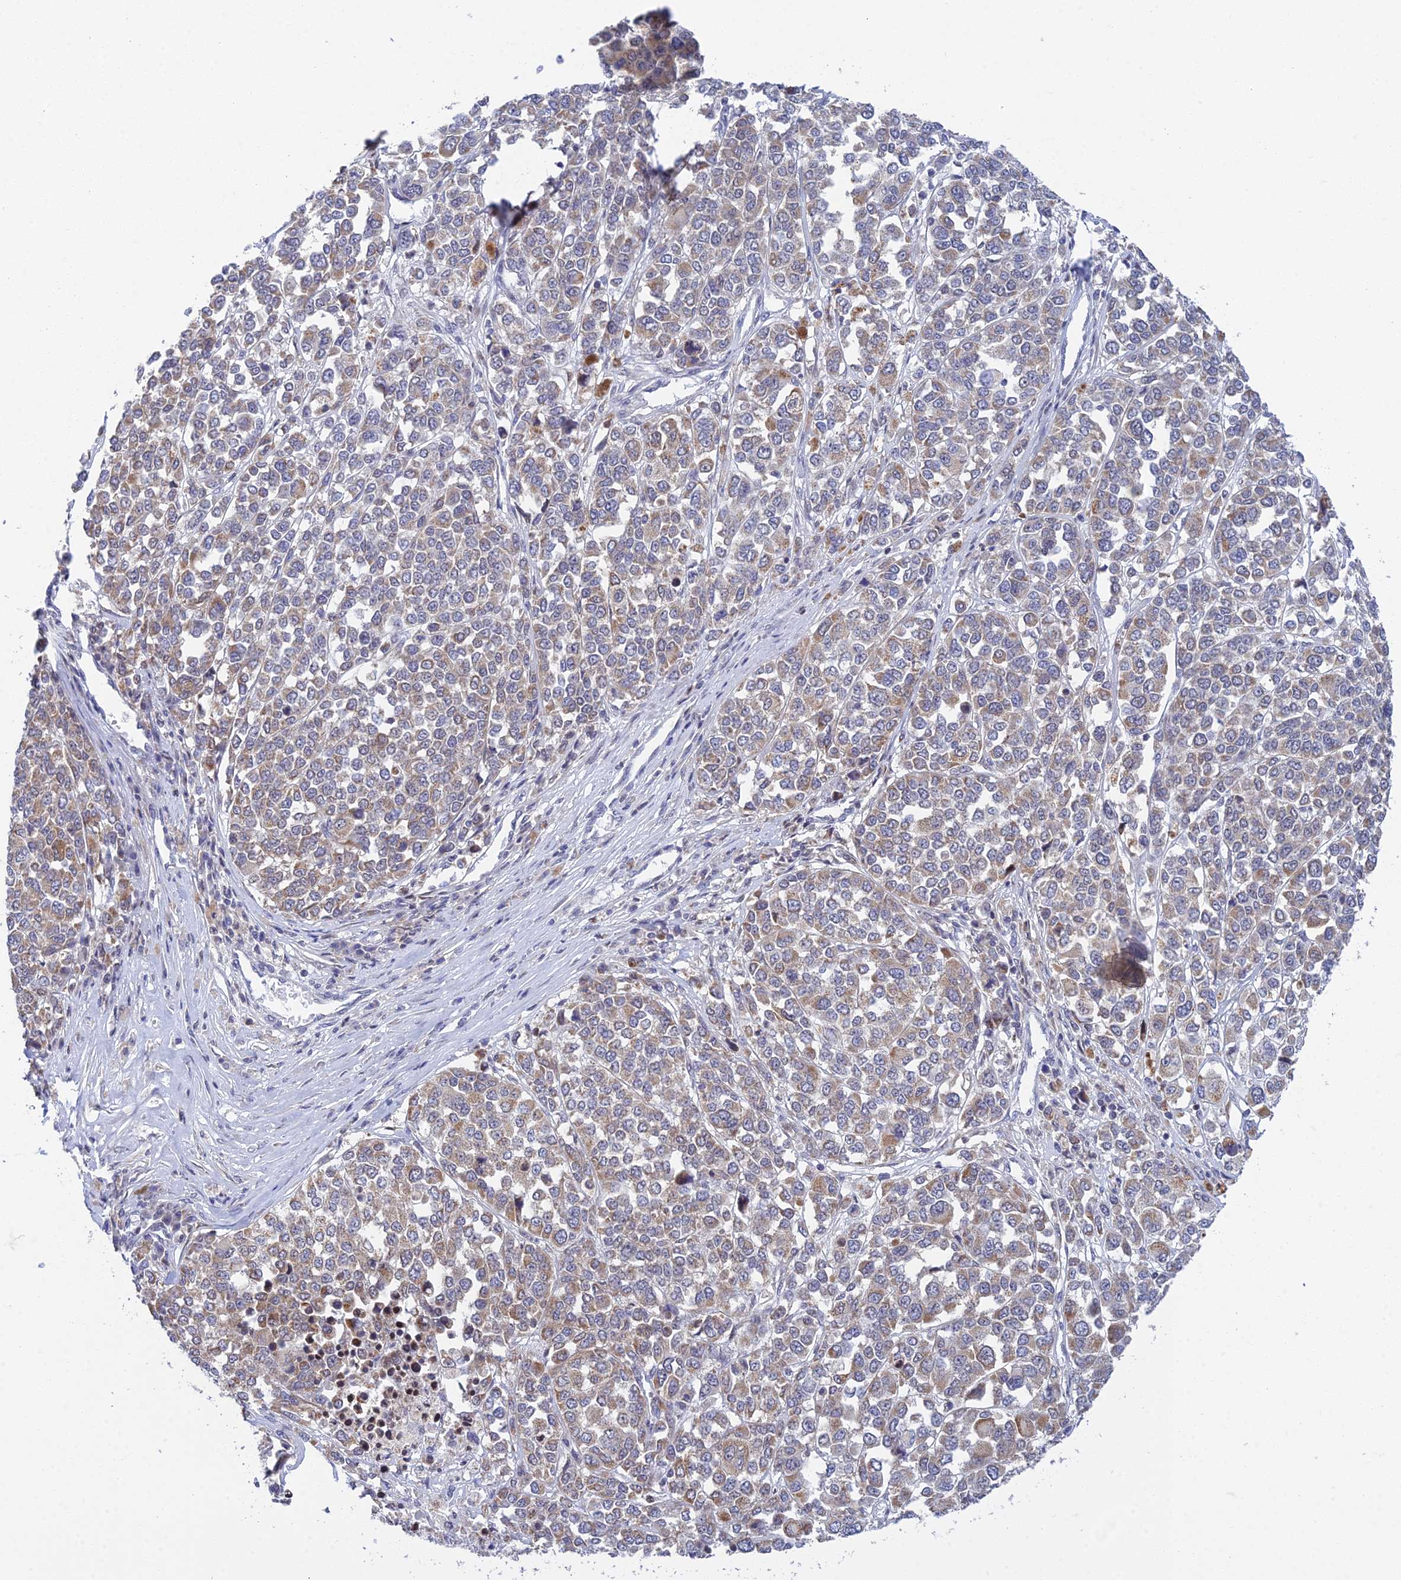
{"staining": {"intensity": "moderate", "quantity": "25%-75%", "location": "cytoplasmic/membranous"}, "tissue": "melanoma", "cell_type": "Tumor cells", "image_type": "cancer", "snomed": [{"axis": "morphology", "description": "Malignant melanoma, Metastatic site"}, {"axis": "topography", "description": "Lymph node"}], "caption": "Melanoma tissue shows moderate cytoplasmic/membranous positivity in about 25%-75% of tumor cells The staining was performed using DAB (3,3'-diaminobenzidine) to visualize the protein expression in brown, while the nuclei were stained in blue with hematoxylin (Magnification: 20x).", "gene": "ELOA2", "patient": {"sex": "male", "age": 44}}